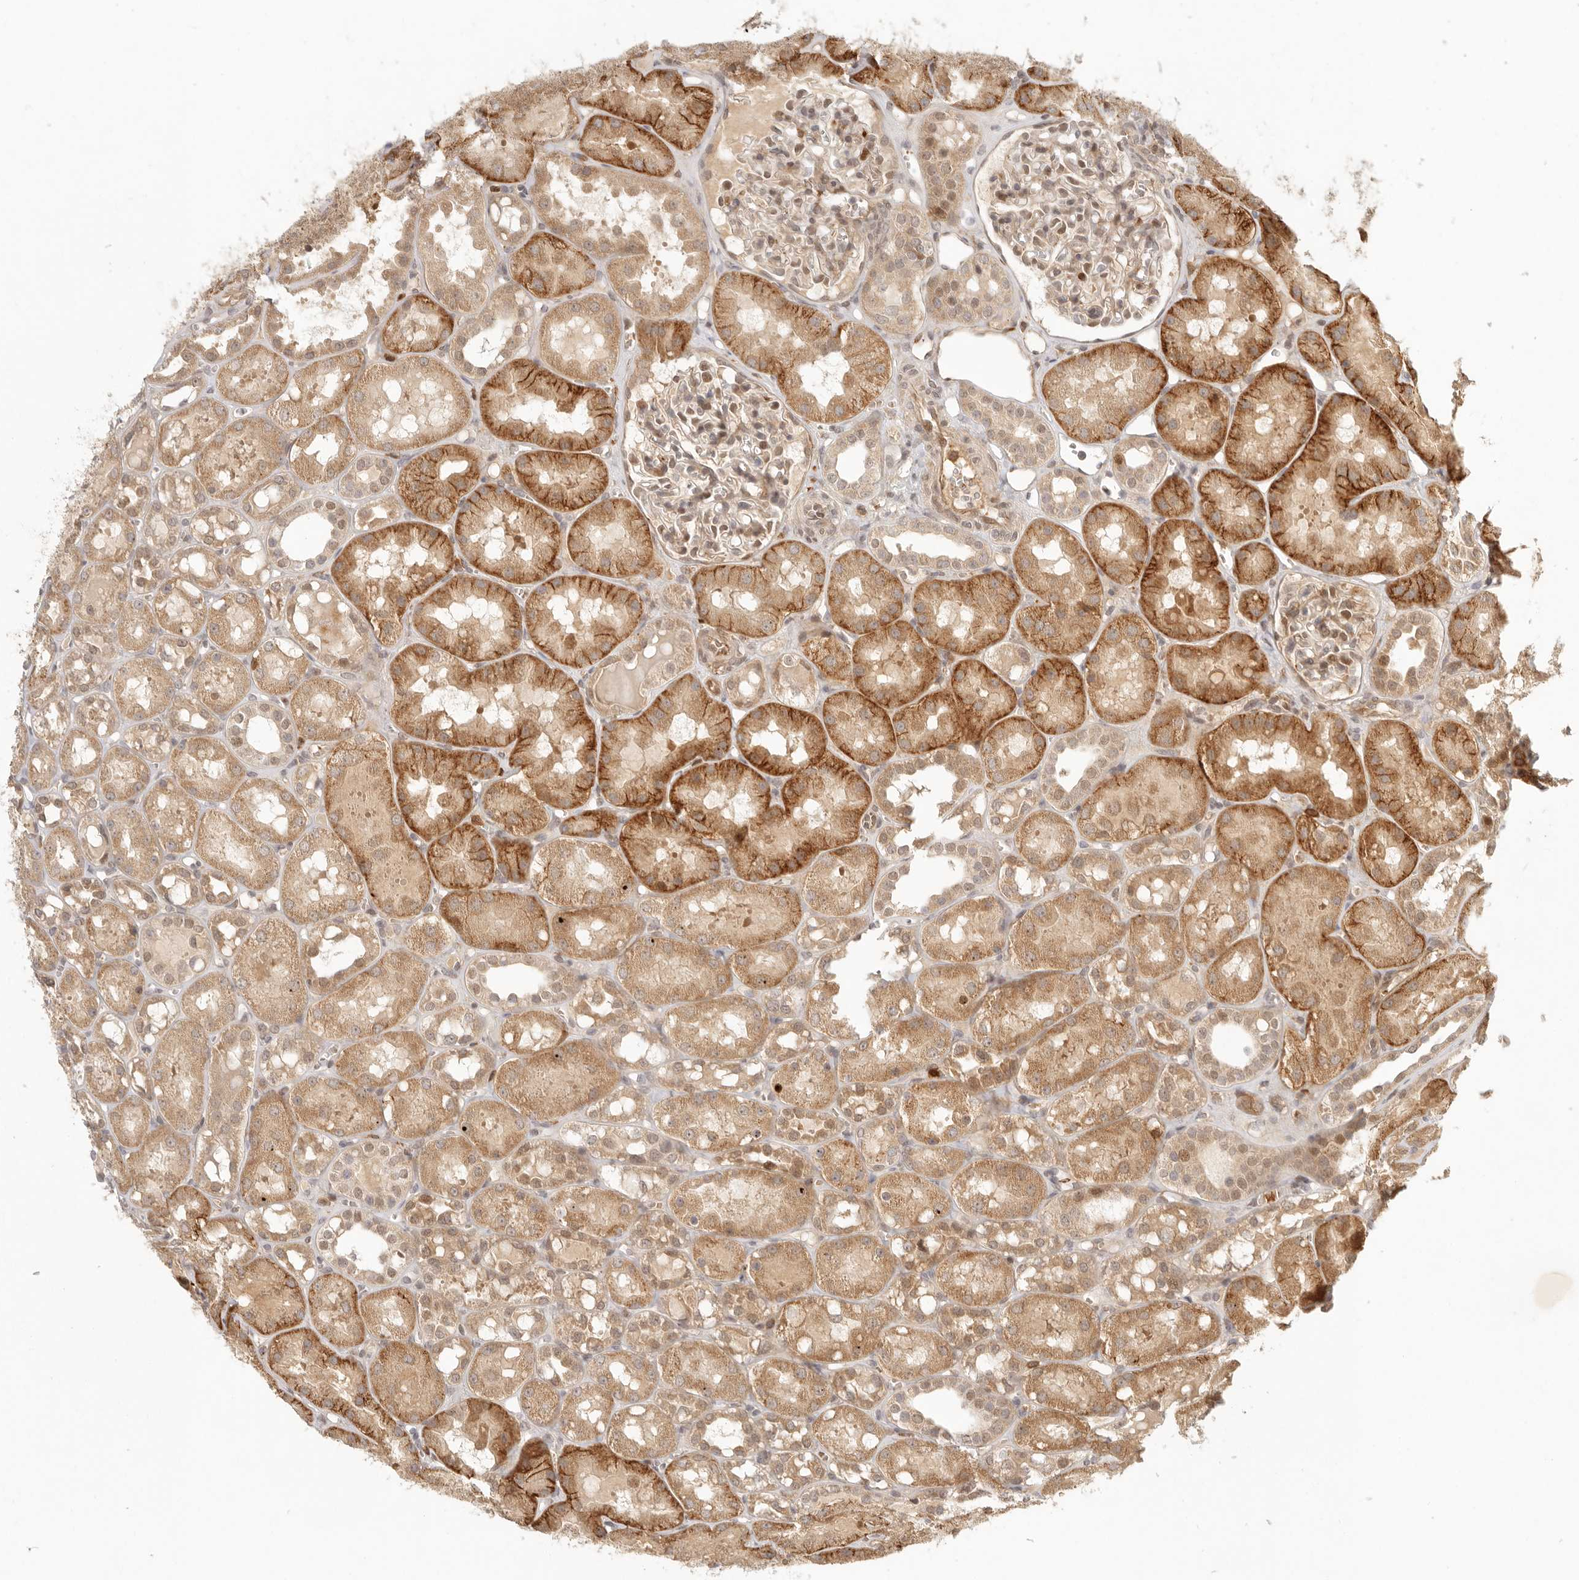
{"staining": {"intensity": "weak", "quantity": "25%-75%", "location": "cytoplasmic/membranous,nuclear"}, "tissue": "kidney", "cell_type": "Cells in glomeruli", "image_type": "normal", "snomed": [{"axis": "morphology", "description": "Normal tissue, NOS"}, {"axis": "topography", "description": "Kidney"}], "caption": "The histopathology image shows immunohistochemical staining of benign kidney. There is weak cytoplasmic/membranous,nuclear staining is present in about 25%-75% of cells in glomeruli.", "gene": "AHDC1", "patient": {"sex": "male", "age": 16}}